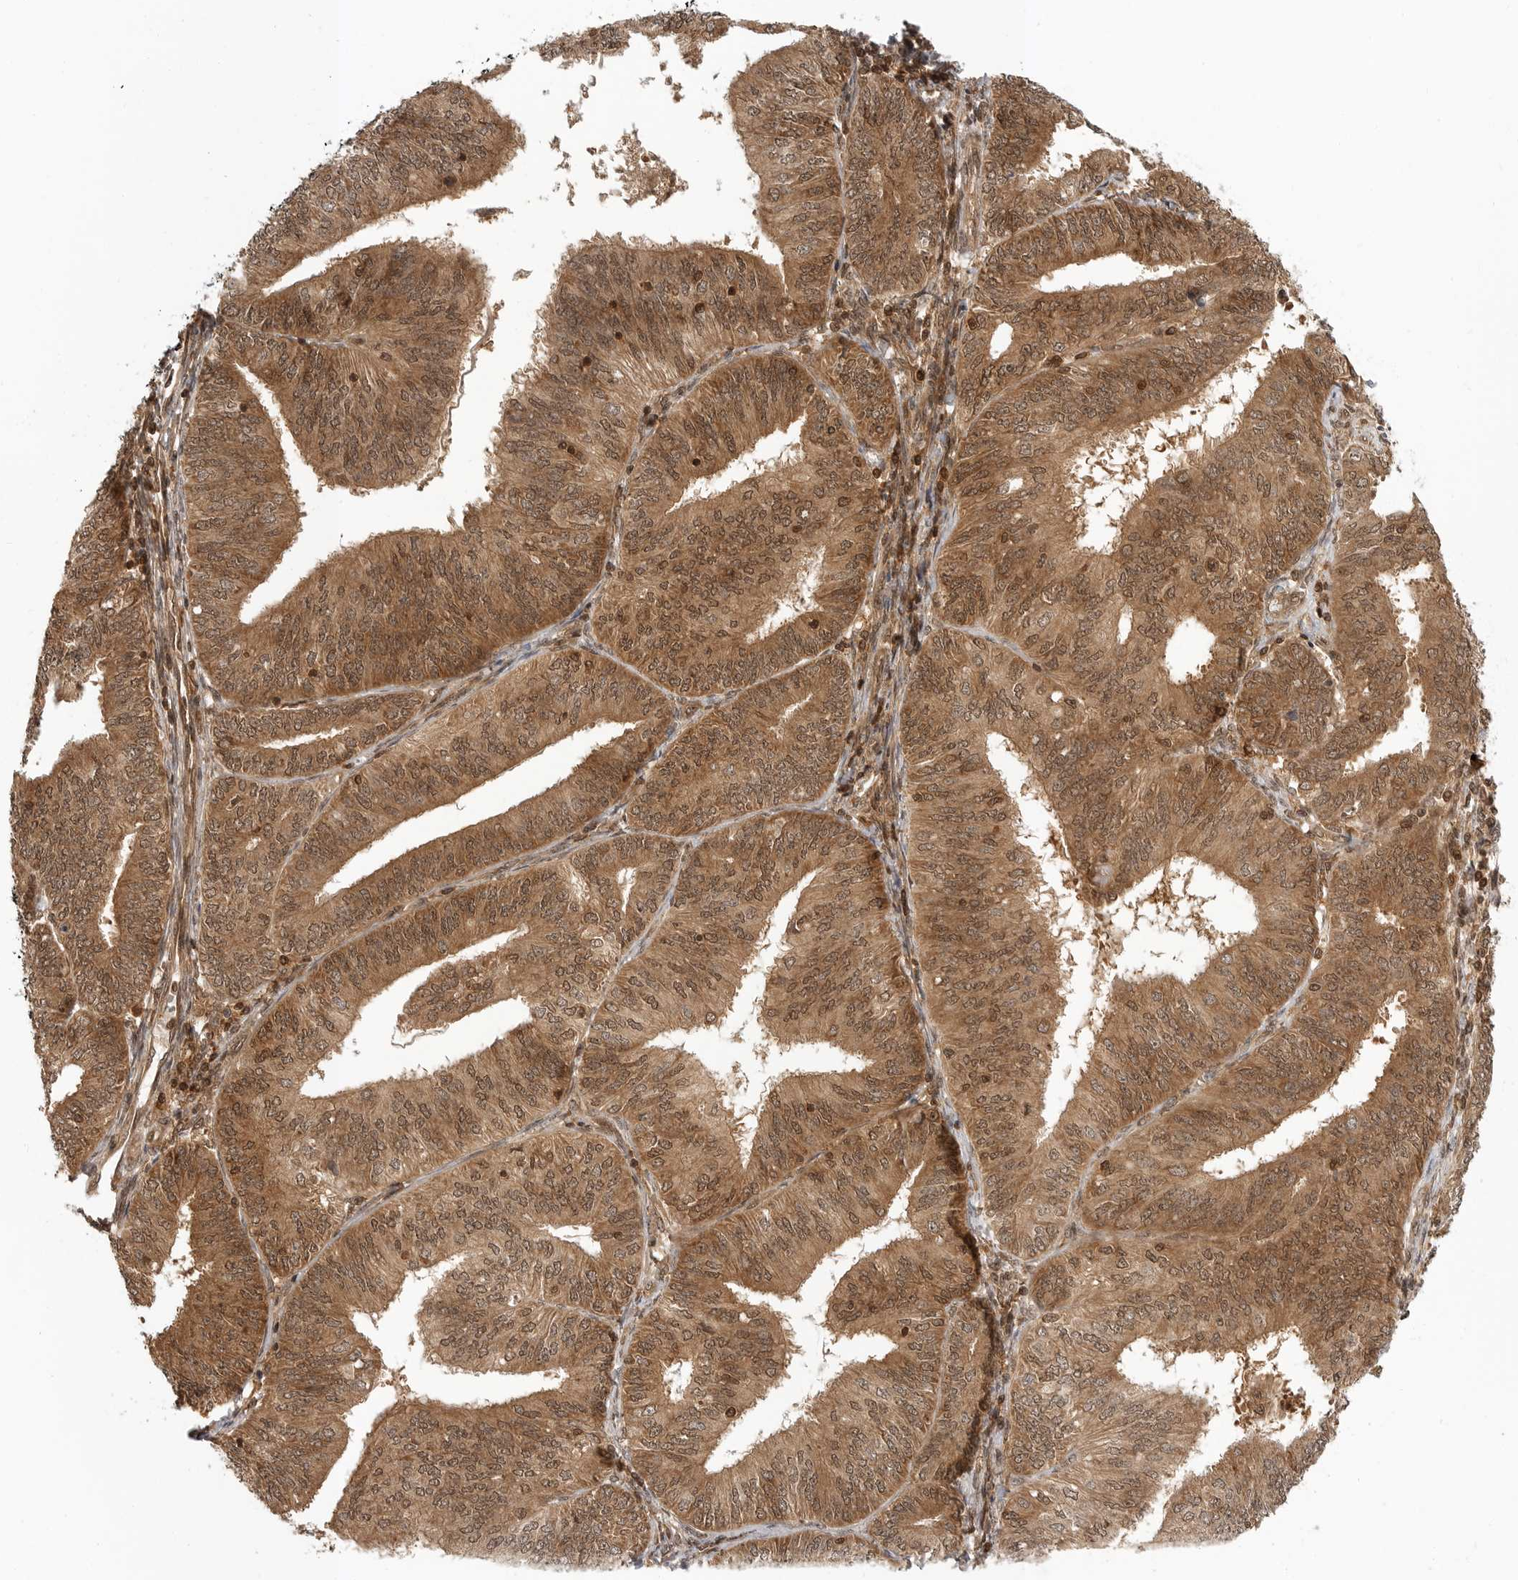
{"staining": {"intensity": "strong", "quantity": ">75%", "location": "cytoplasmic/membranous,nuclear"}, "tissue": "endometrial cancer", "cell_type": "Tumor cells", "image_type": "cancer", "snomed": [{"axis": "morphology", "description": "Adenocarcinoma, NOS"}, {"axis": "topography", "description": "Endometrium"}], "caption": "An immunohistochemistry (IHC) micrograph of tumor tissue is shown. Protein staining in brown labels strong cytoplasmic/membranous and nuclear positivity in endometrial adenocarcinoma within tumor cells.", "gene": "SZRD1", "patient": {"sex": "female", "age": 58}}